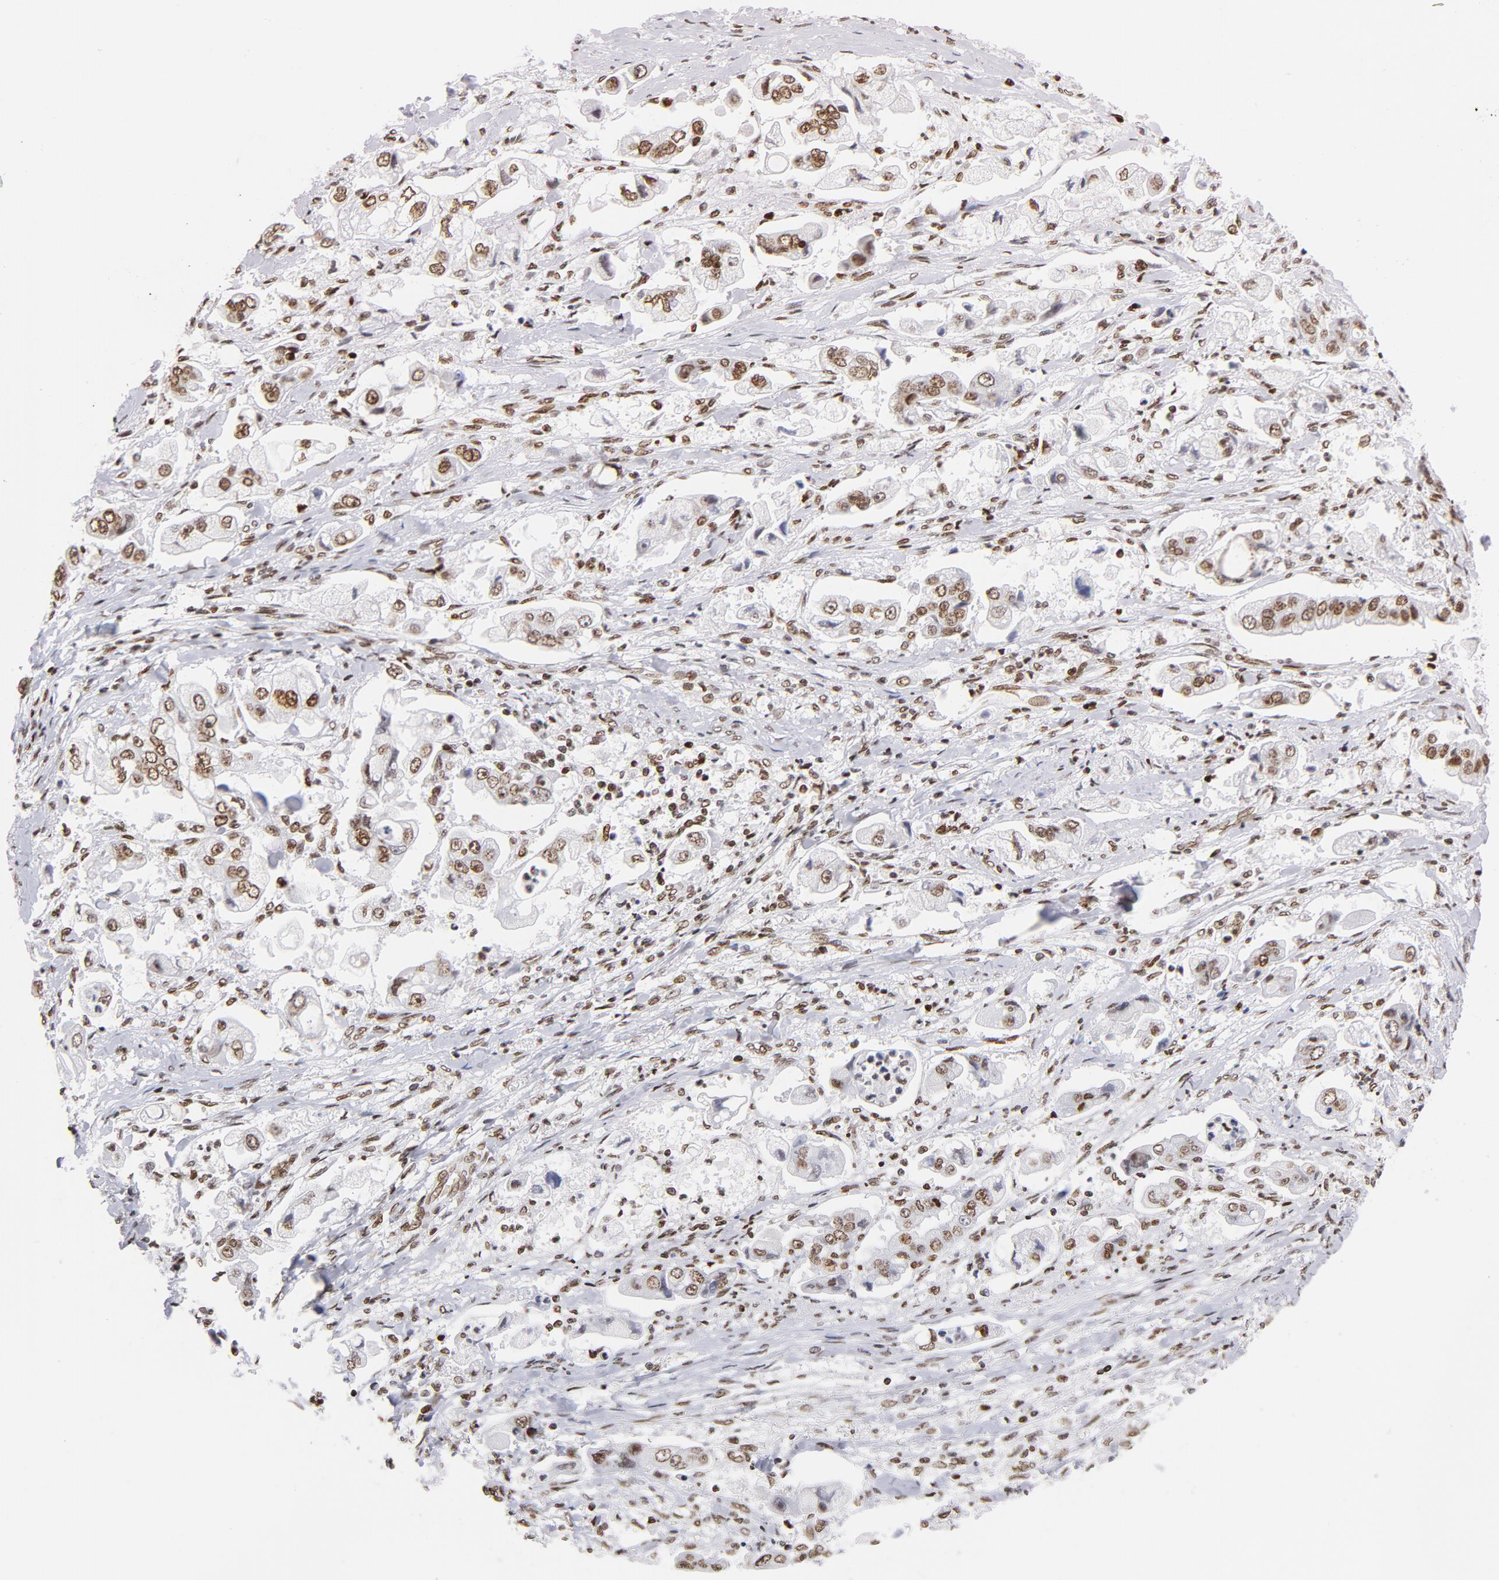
{"staining": {"intensity": "moderate", "quantity": ">75%", "location": "cytoplasmic/membranous,nuclear"}, "tissue": "stomach cancer", "cell_type": "Tumor cells", "image_type": "cancer", "snomed": [{"axis": "morphology", "description": "Adenocarcinoma, NOS"}, {"axis": "topography", "description": "Stomach"}], "caption": "This is an image of IHC staining of stomach adenocarcinoma, which shows moderate expression in the cytoplasmic/membranous and nuclear of tumor cells.", "gene": "TOP2B", "patient": {"sex": "male", "age": 62}}